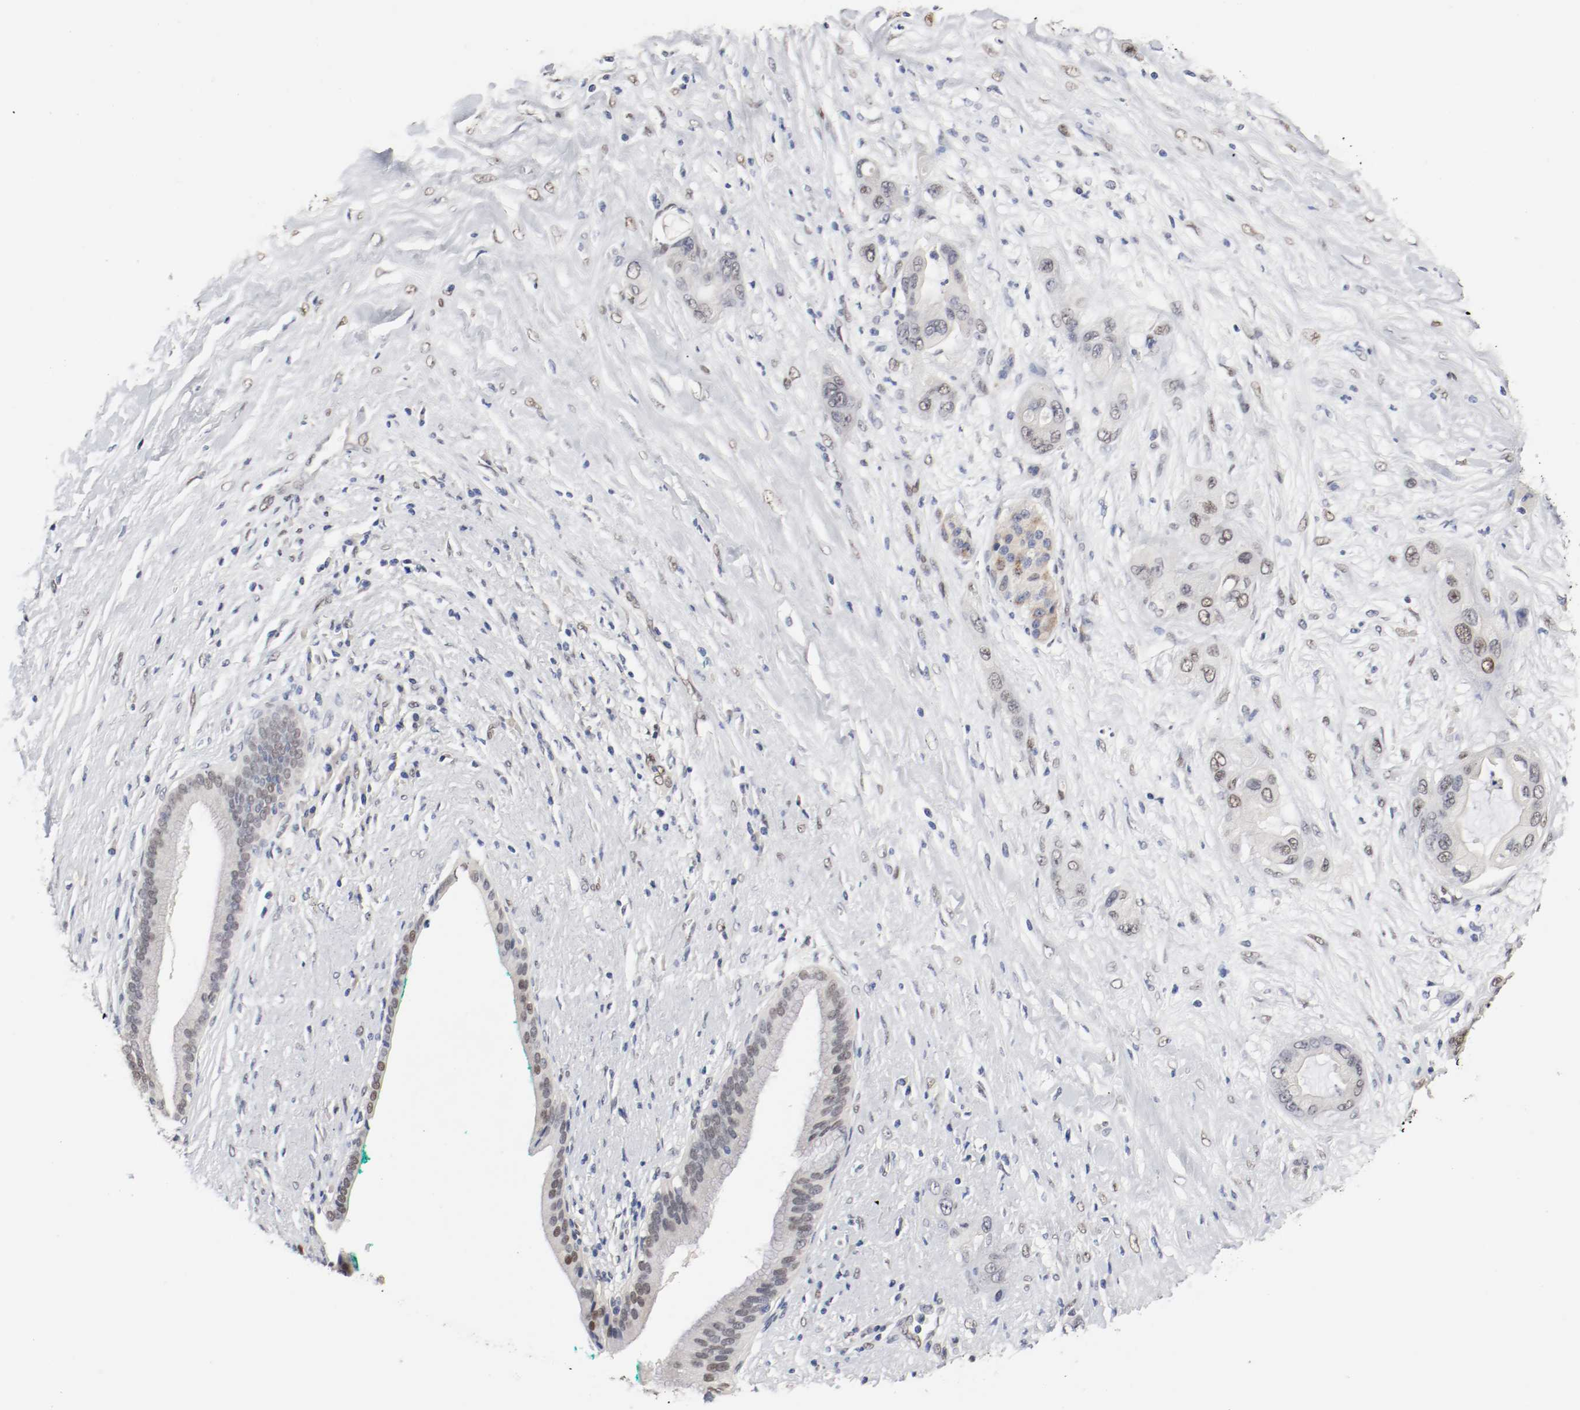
{"staining": {"intensity": "moderate", "quantity": "25%-75%", "location": "cytoplasmic/membranous,nuclear"}, "tissue": "pancreatic cancer", "cell_type": "Tumor cells", "image_type": "cancer", "snomed": [{"axis": "morphology", "description": "Adenocarcinoma, NOS"}, {"axis": "topography", "description": "Pancreas"}], "caption": "Tumor cells show medium levels of moderate cytoplasmic/membranous and nuclear expression in about 25%-75% of cells in human pancreatic cancer.", "gene": "FOSL2", "patient": {"sex": "female", "age": 59}}